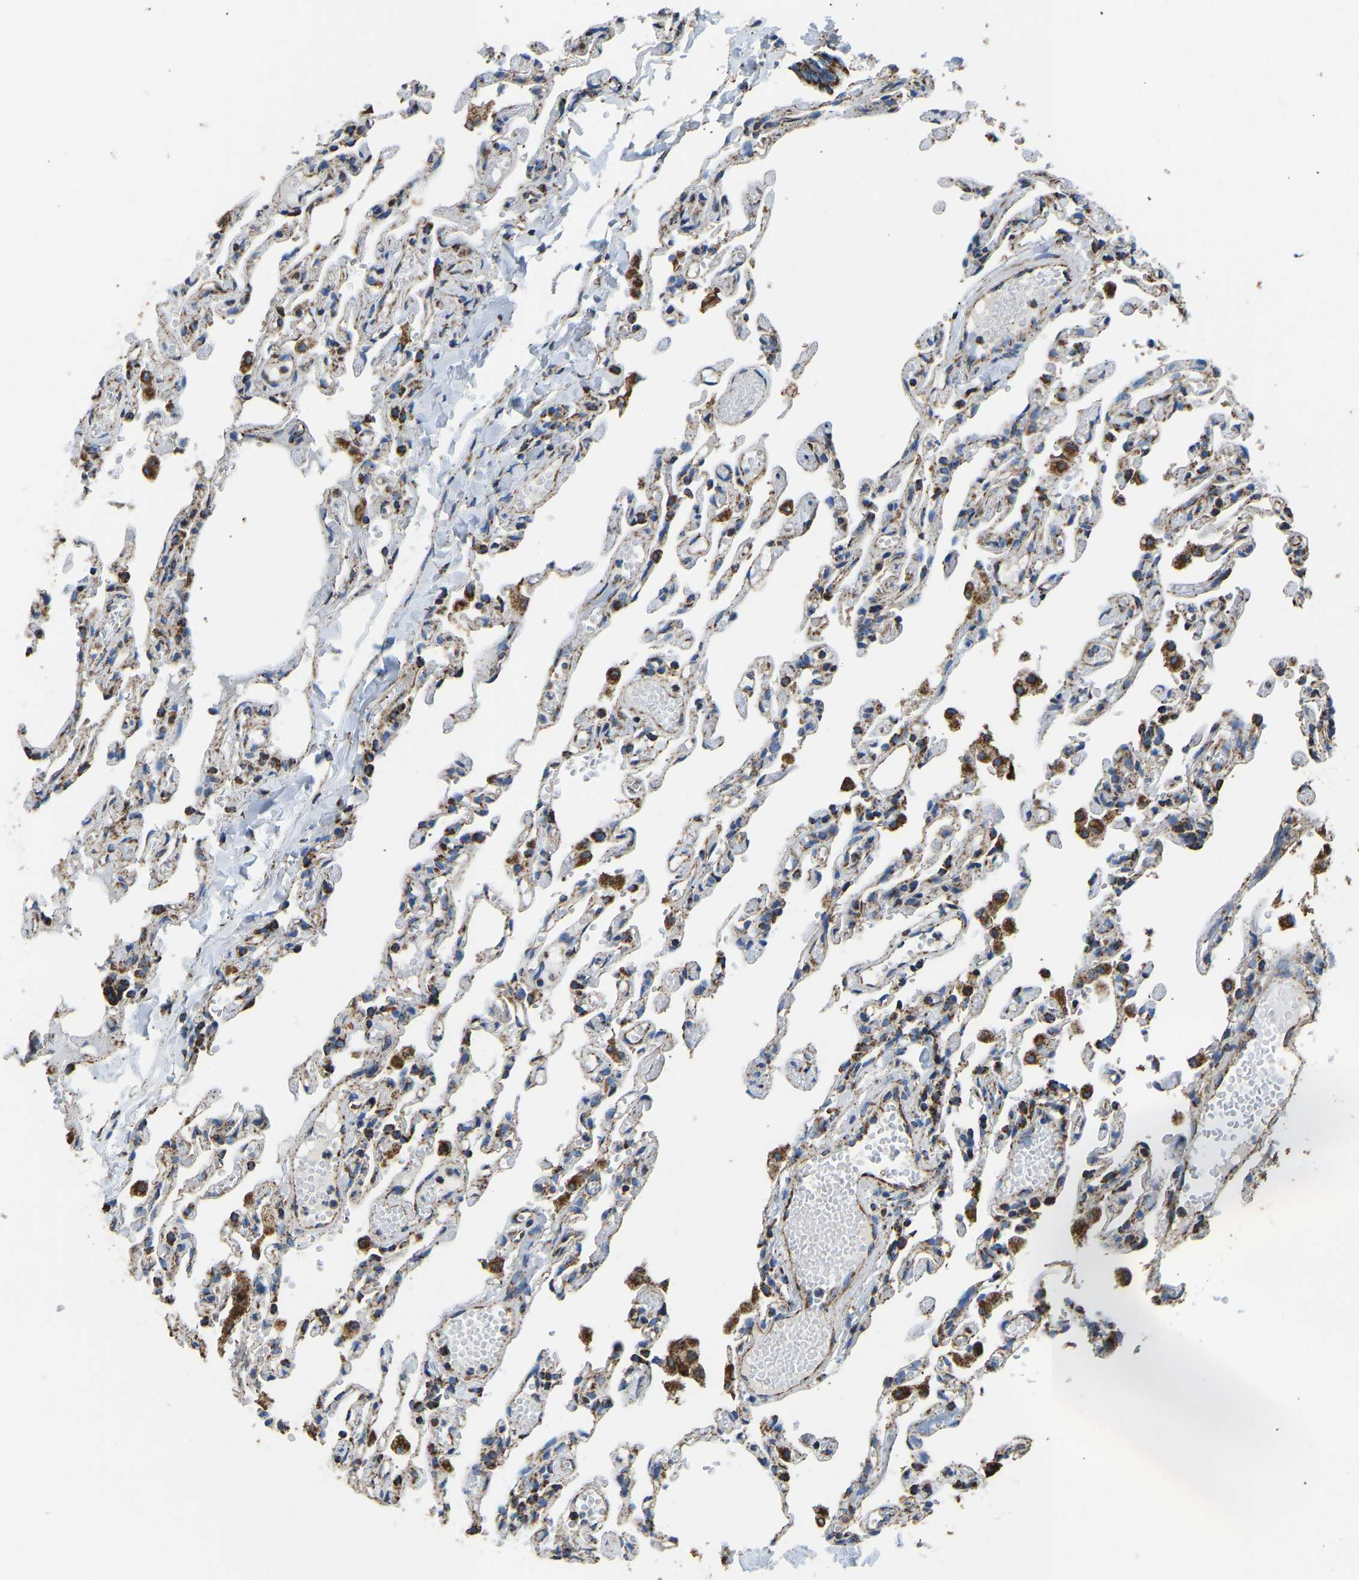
{"staining": {"intensity": "strong", "quantity": "<25%", "location": "cytoplasmic/membranous"}, "tissue": "lung", "cell_type": "Alveolar cells", "image_type": "normal", "snomed": [{"axis": "morphology", "description": "Normal tissue, NOS"}, {"axis": "topography", "description": "Lung"}], "caption": "Alveolar cells show medium levels of strong cytoplasmic/membranous positivity in approximately <25% of cells in unremarkable human lung. The staining is performed using DAB (3,3'-diaminobenzidine) brown chromogen to label protein expression. The nuclei are counter-stained blue using hematoxylin.", "gene": "IRX6", "patient": {"sex": "male", "age": 21}}